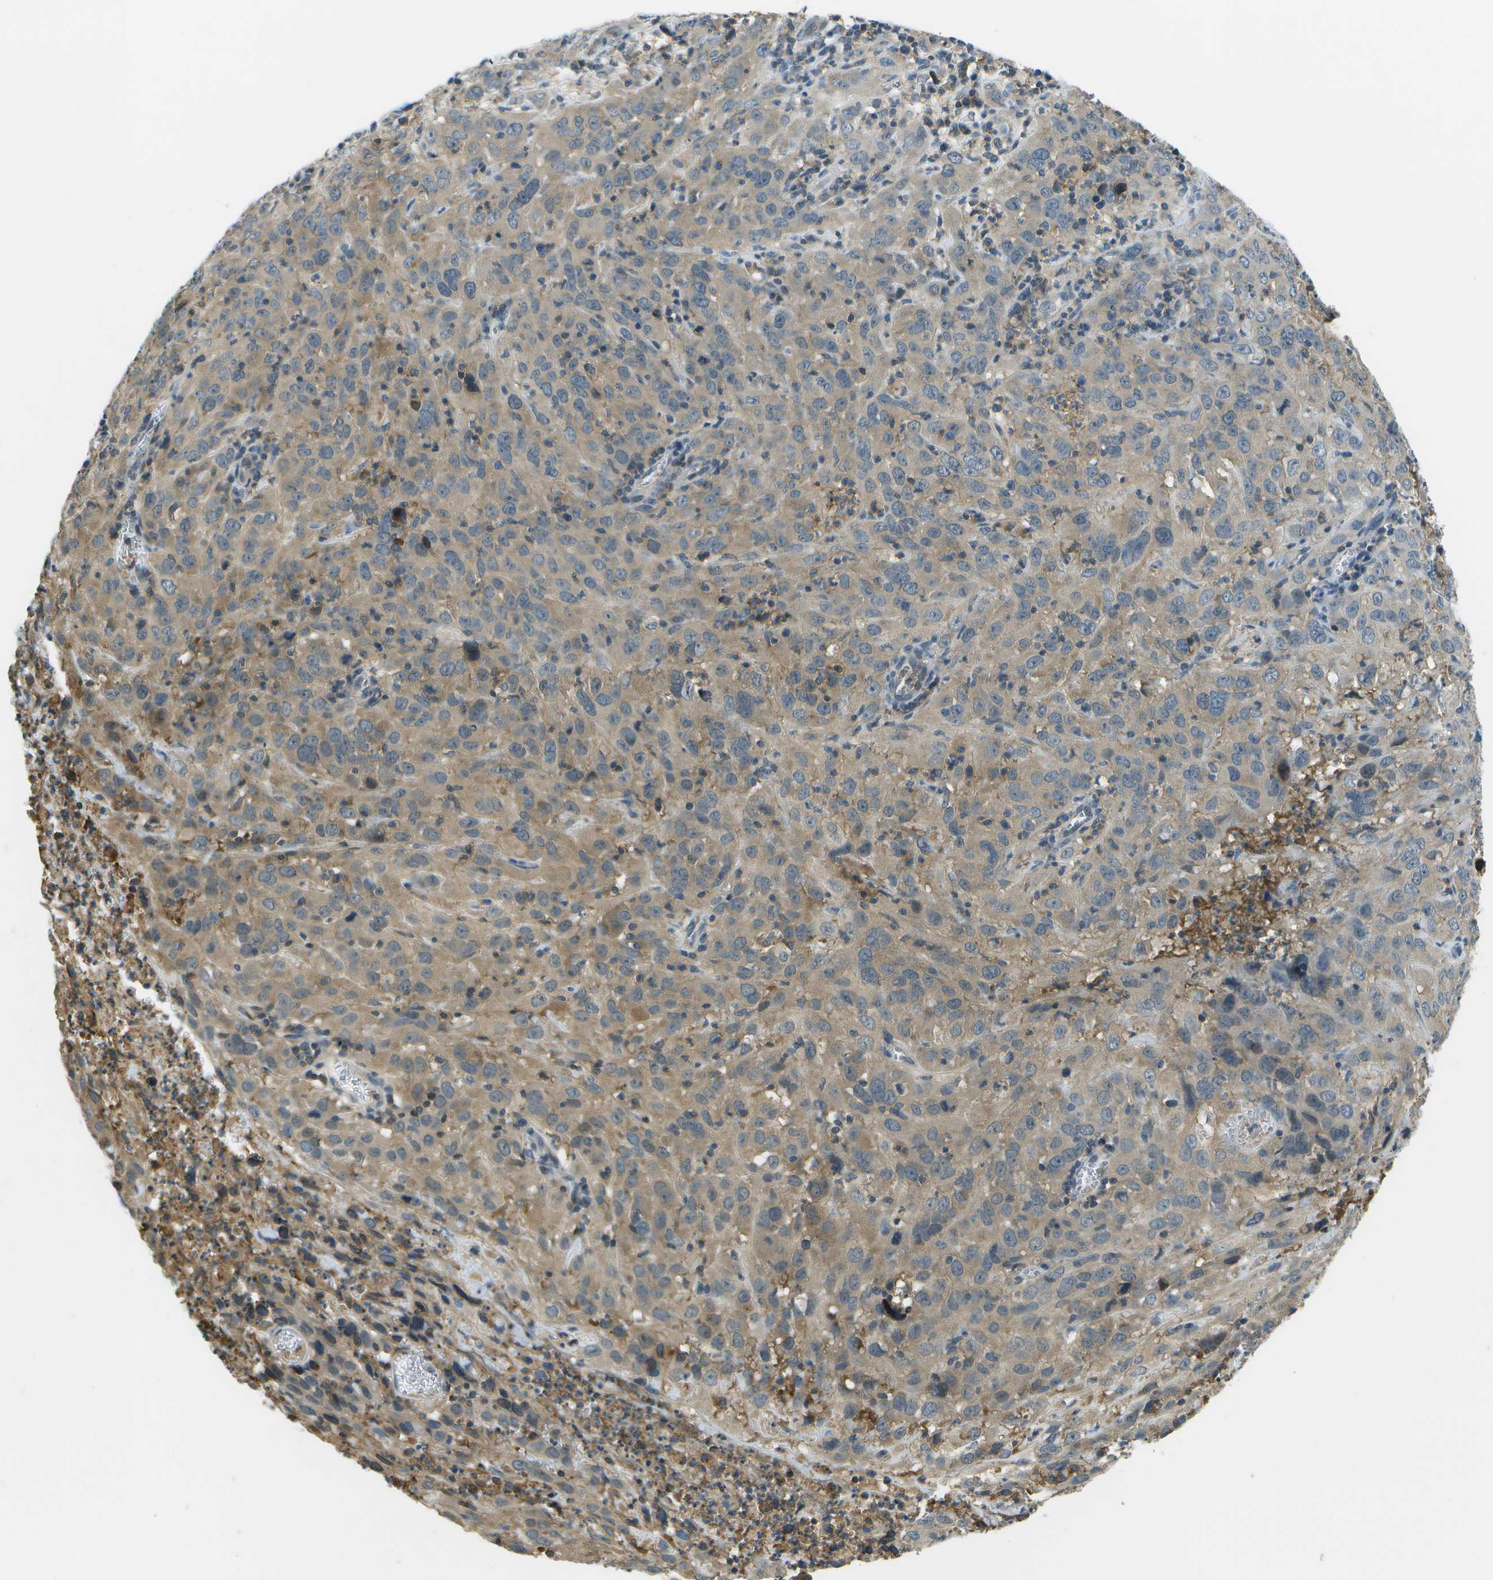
{"staining": {"intensity": "moderate", "quantity": "25%-75%", "location": "cytoplasmic/membranous"}, "tissue": "cervical cancer", "cell_type": "Tumor cells", "image_type": "cancer", "snomed": [{"axis": "morphology", "description": "Squamous cell carcinoma, NOS"}, {"axis": "topography", "description": "Cervix"}], "caption": "Immunohistochemical staining of human cervical cancer (squamous cell carcinoma) shows medium levels of moderate cytoplasmic/membranous positivity in approximately 25%-75% of tumor cells. (Brightfield microscopy of DAB IHC at high magnification).", "gene": "LRRC66", "patient": {"sex": "female", "age": 32}}